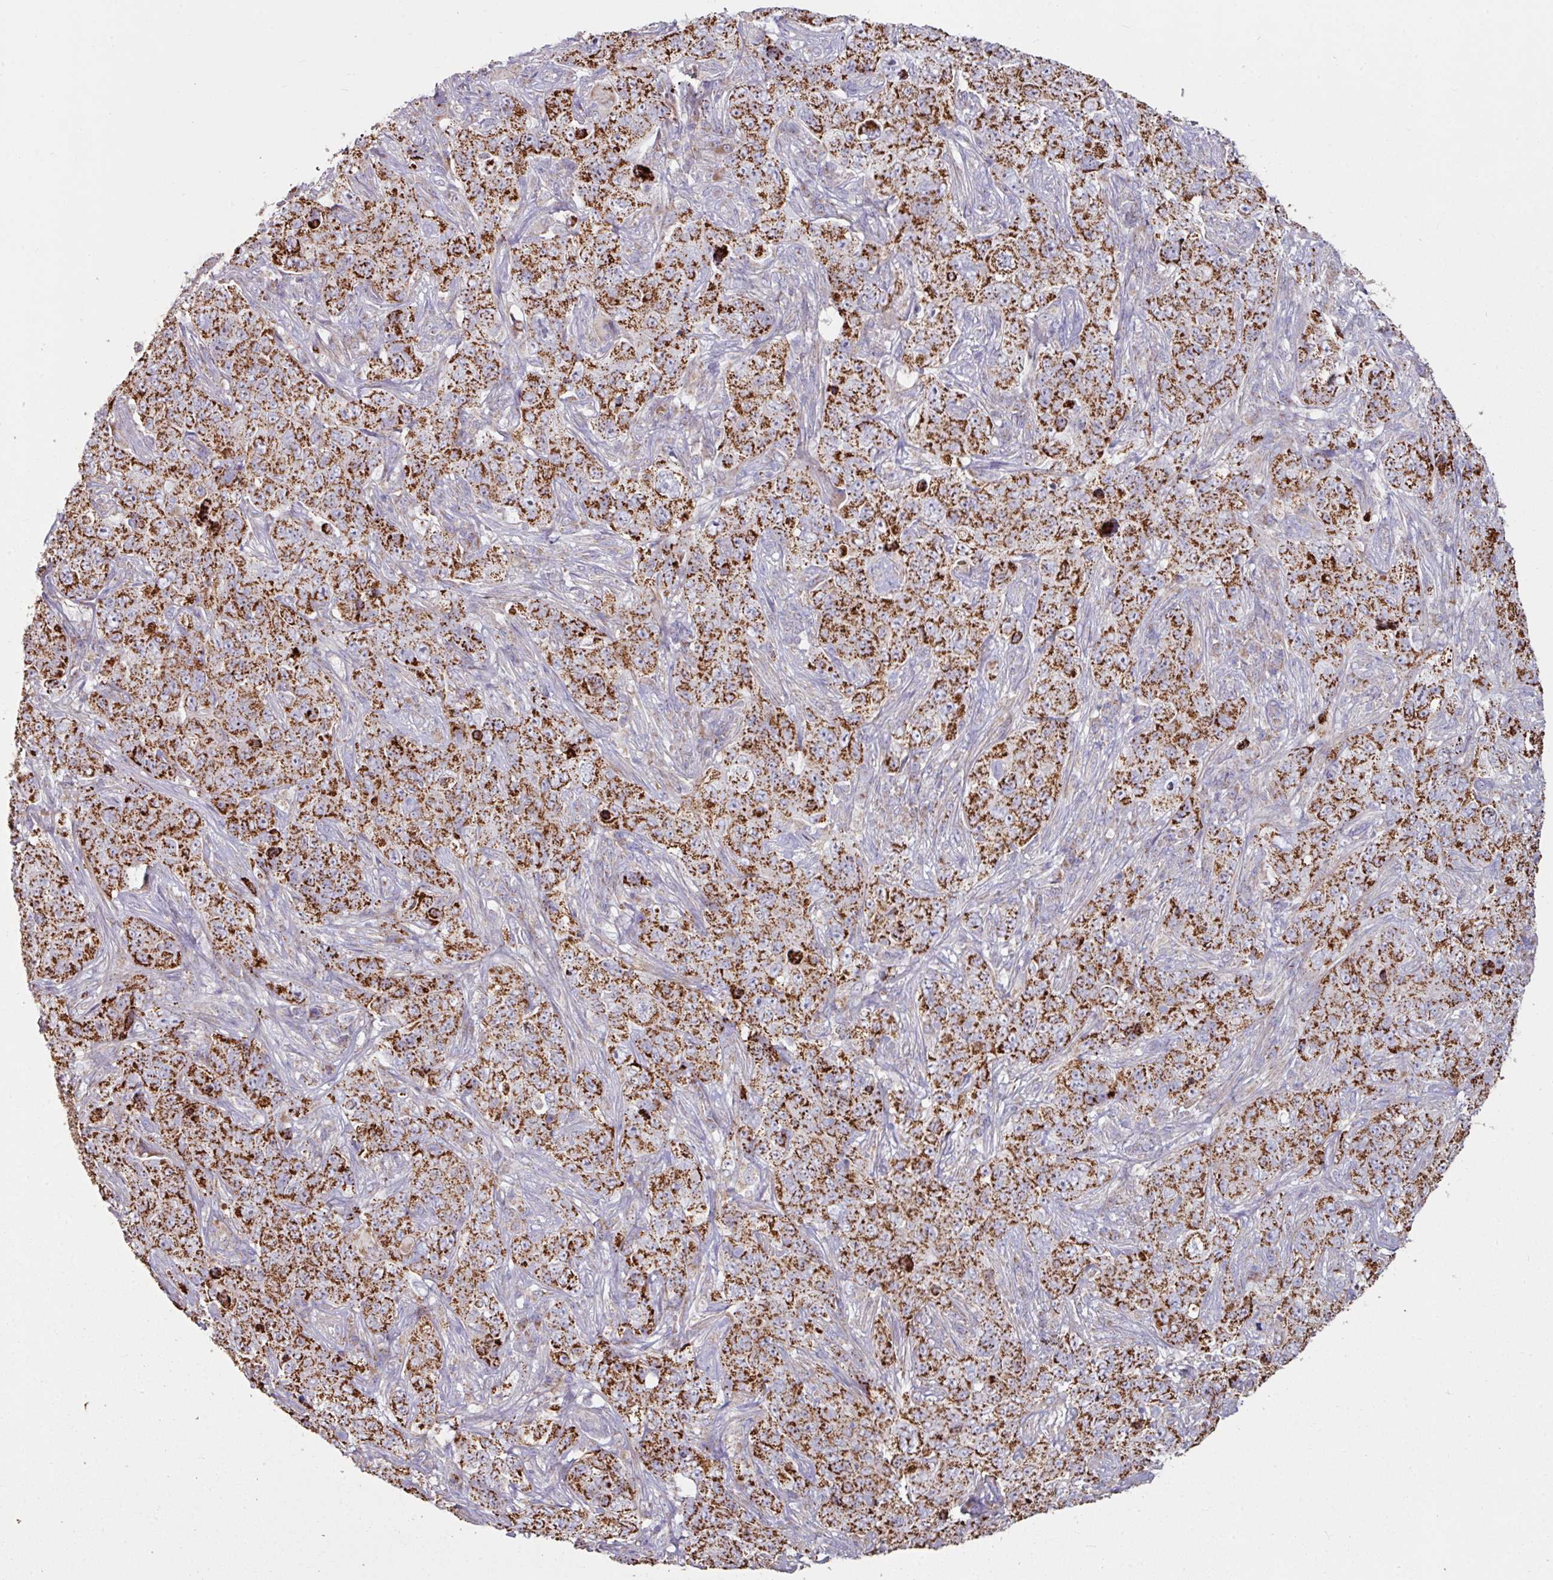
{"staining": {"intensity": "strong", "quantity": ">75%", "location": "cytoplasmic/membranous"}, "tissue": "pancreatic cancer", "cell_type": "Tumor cells", "image_type": "cancer", "snomed": [{"axis": "morphology", "description": "Adenocarcinoma, NOS"}, {"axis": "topography", "description": "Pancreas"}], "caption": "Immunohistochemical staining of pancreatic cancer reveals strong cytoplasmic/membranous protein positivity in about >75% of tumor cells.", "gene": "OR2D3", "patient": {"sex": "male", "age": 68}}